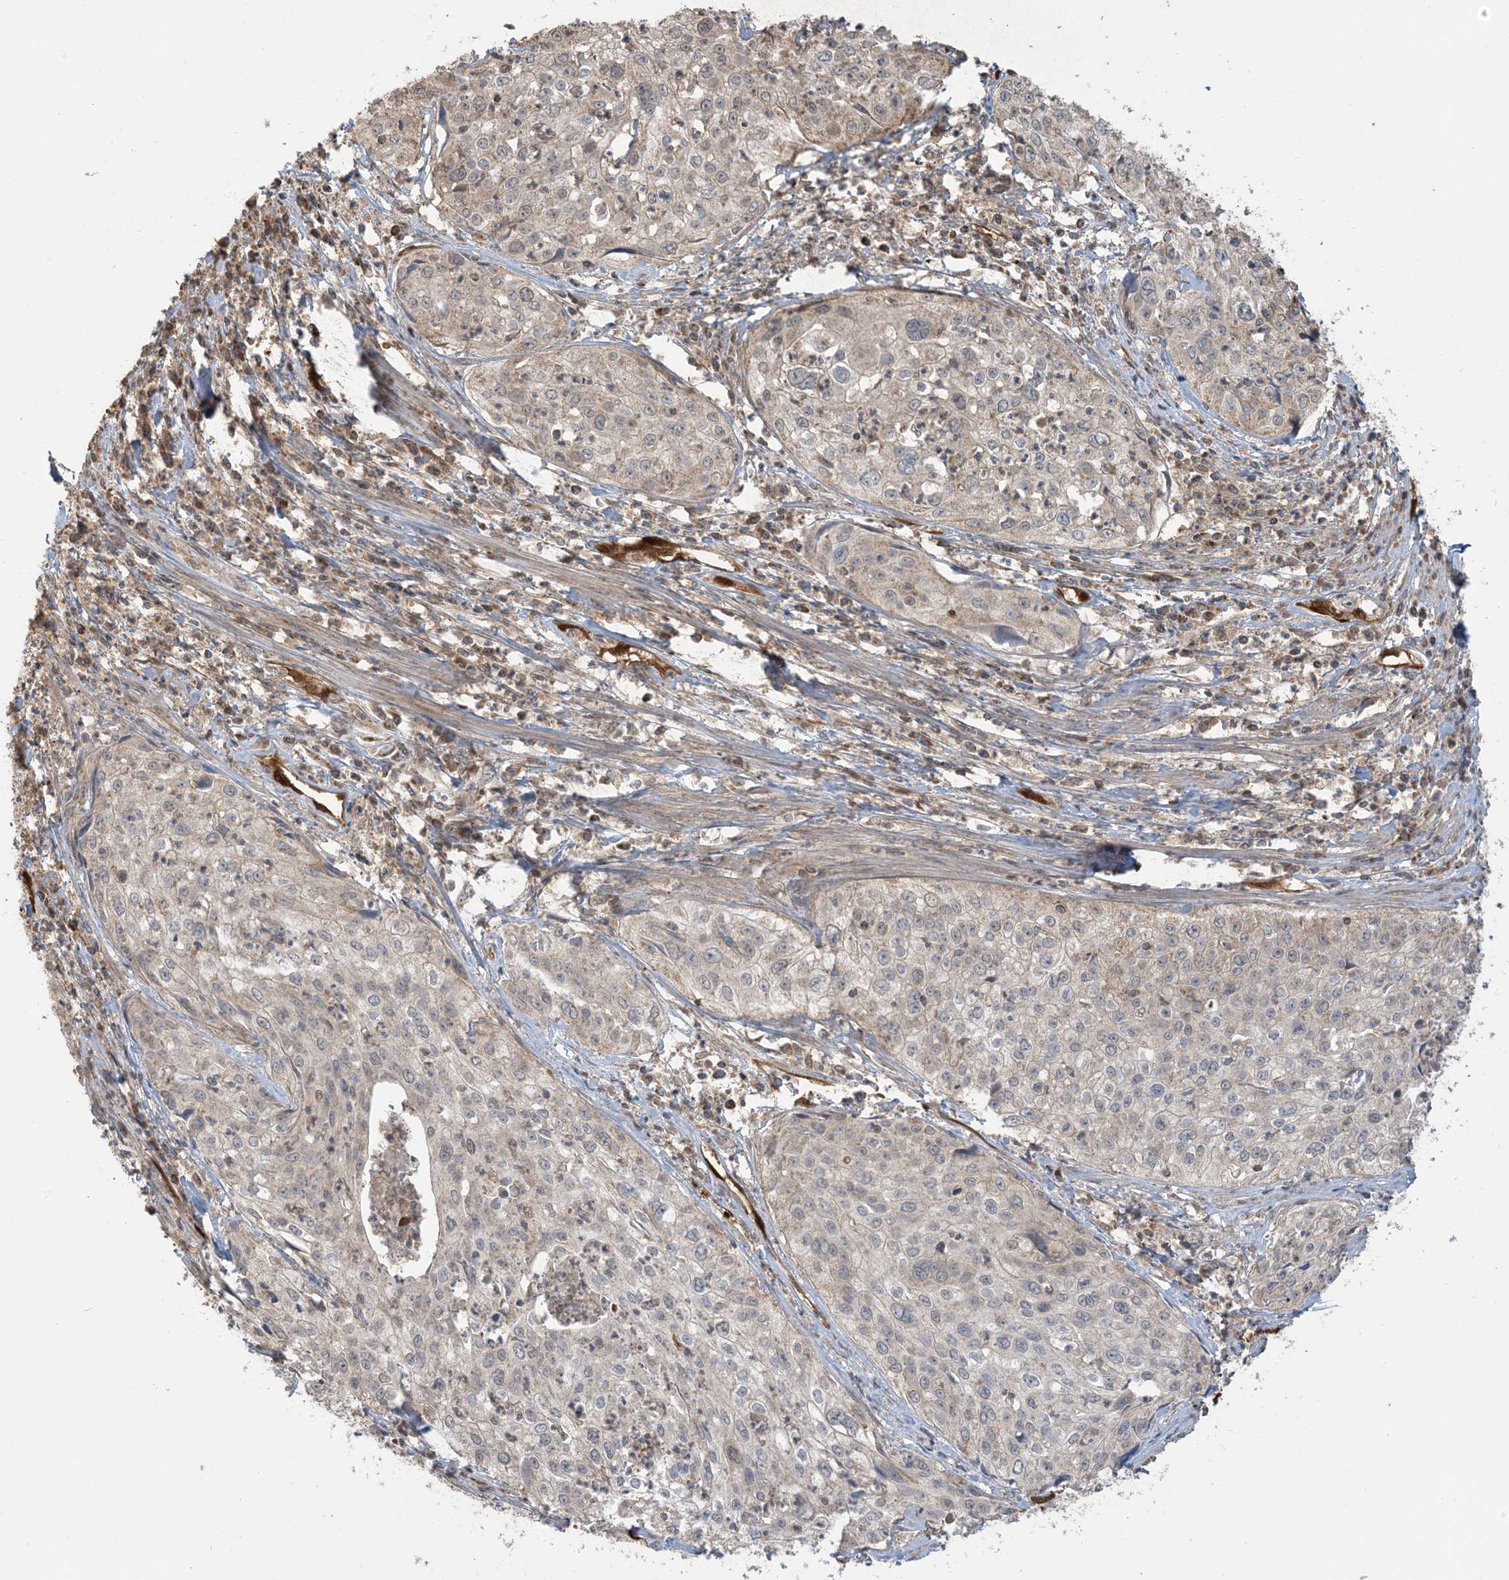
{"staining": {"intensity": "negative", "quantity": "none", "location": "none"}, "tissue": "cervical cancer", "cell_type": "Tumor cells", "image_type": "cancer", "snomed": [{"axis": "morphology", "description": "Squamous cell carcinoma, NOS"}, {"axis": "topography", "description": "Cervix"}], "caption": "Photomicrograph shows no significant protein positivity in tumor cells of cervical cancer (squamous cell carcinoma).", "gene": "PPM1F", "patient": {"sex": "female", "age": 31}}